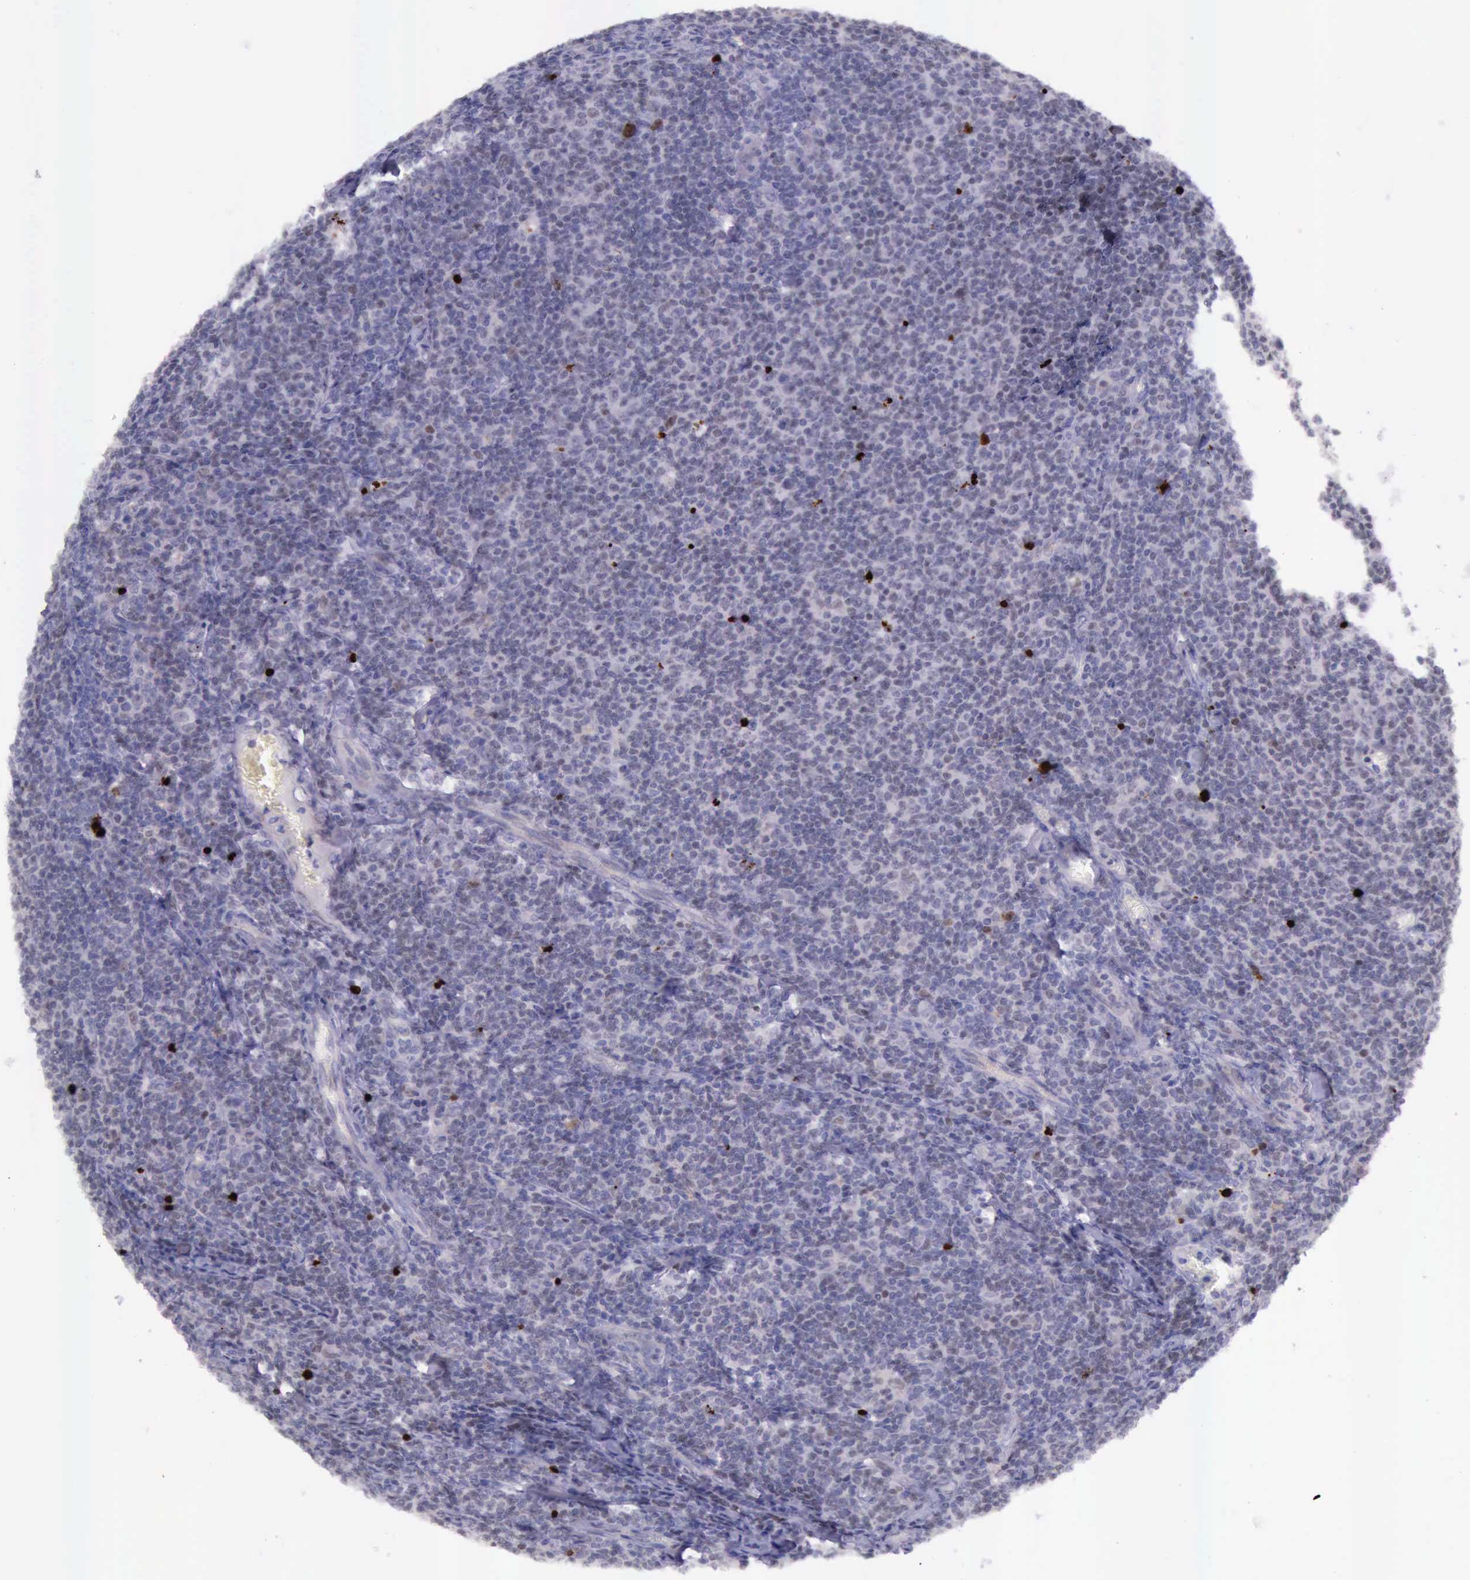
{"staining": {"intensity": "strong", "quantity": "<25%", "location": "nuclear"}, "tissue": "lymphoma", "cell_type": "Tumor cells", "image_type": "cancer", "snomed": [{"axis": "morphology", "description": "Malignant lymphoma, non-Hodgkin's type, Low grade"}, {"axis": "topography", "description": "Lymph node"}], "caption": "Immunohistochemistry (IHC) photomicrograph of neoplastic tissue: low-grade malignant lymphoma, non-Hodgkin's type stained using immunohistochemistry displays medium levels of strong protein expression localized specifically in the nuclear of tumor cells, appearing as a nuclear brown color.", "gene": "PARP1", "patient": {"sex": "male", "age": 74}}